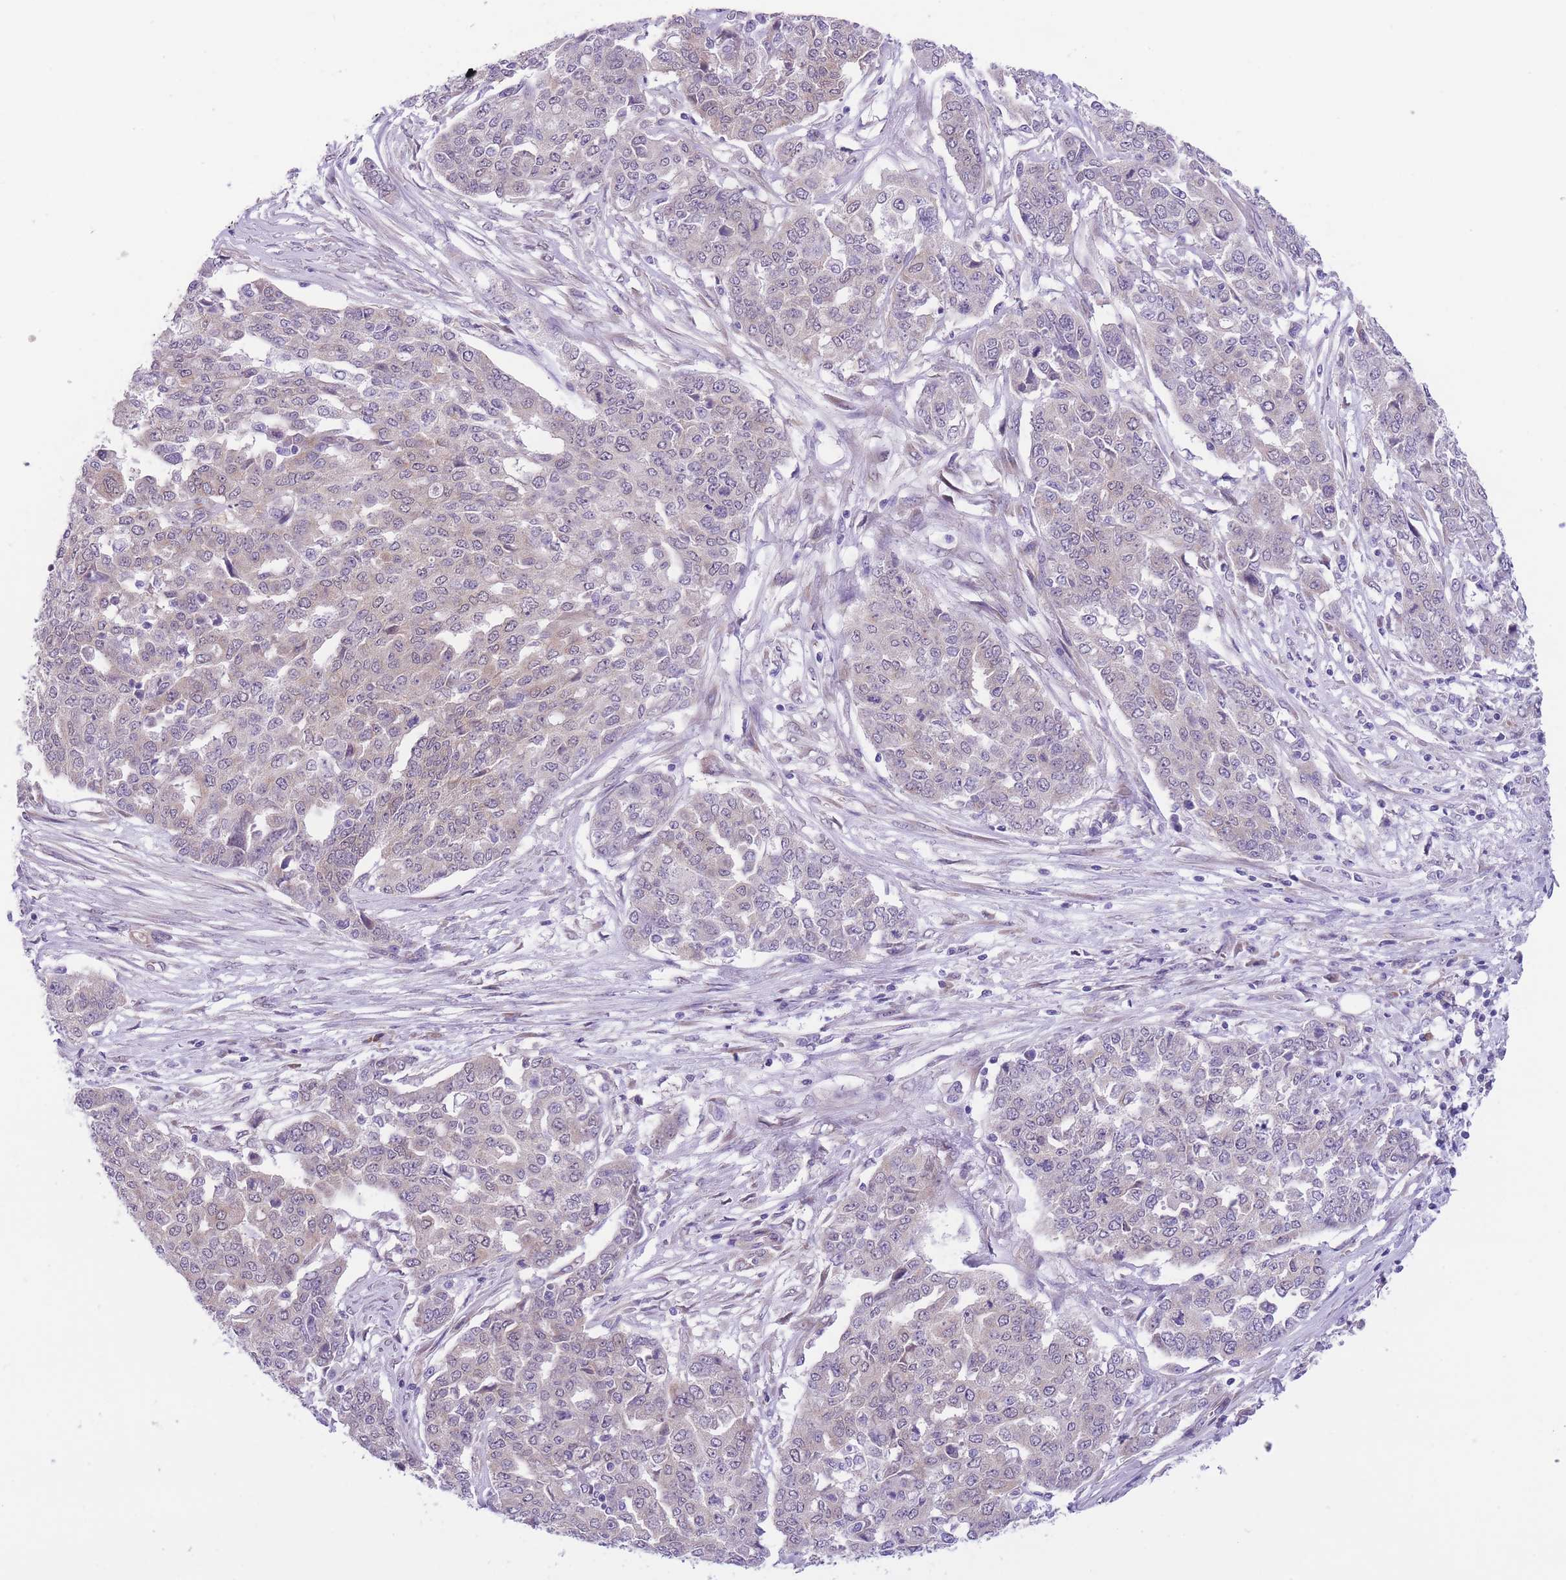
{"staining": {"intensity": "negative", "quantity": "none", "location": "none"}, "tissue": "ovarian cancer", "cell_type": "Tumor cells", "image_type": "cancer", "snomed": [{"axis": "morphology", "description": "Cystadenocarcinoma, serous, NOS"}, {"axis": "topography", "description": "Soft tissue"}, {"axis": "topography", "description": "Ovary"}], "caption": "Tumor cells are negative for protein expression in human ovarian cancer.", "gene": "WWOX", "patient": {"sex": "female", "age": 57}}